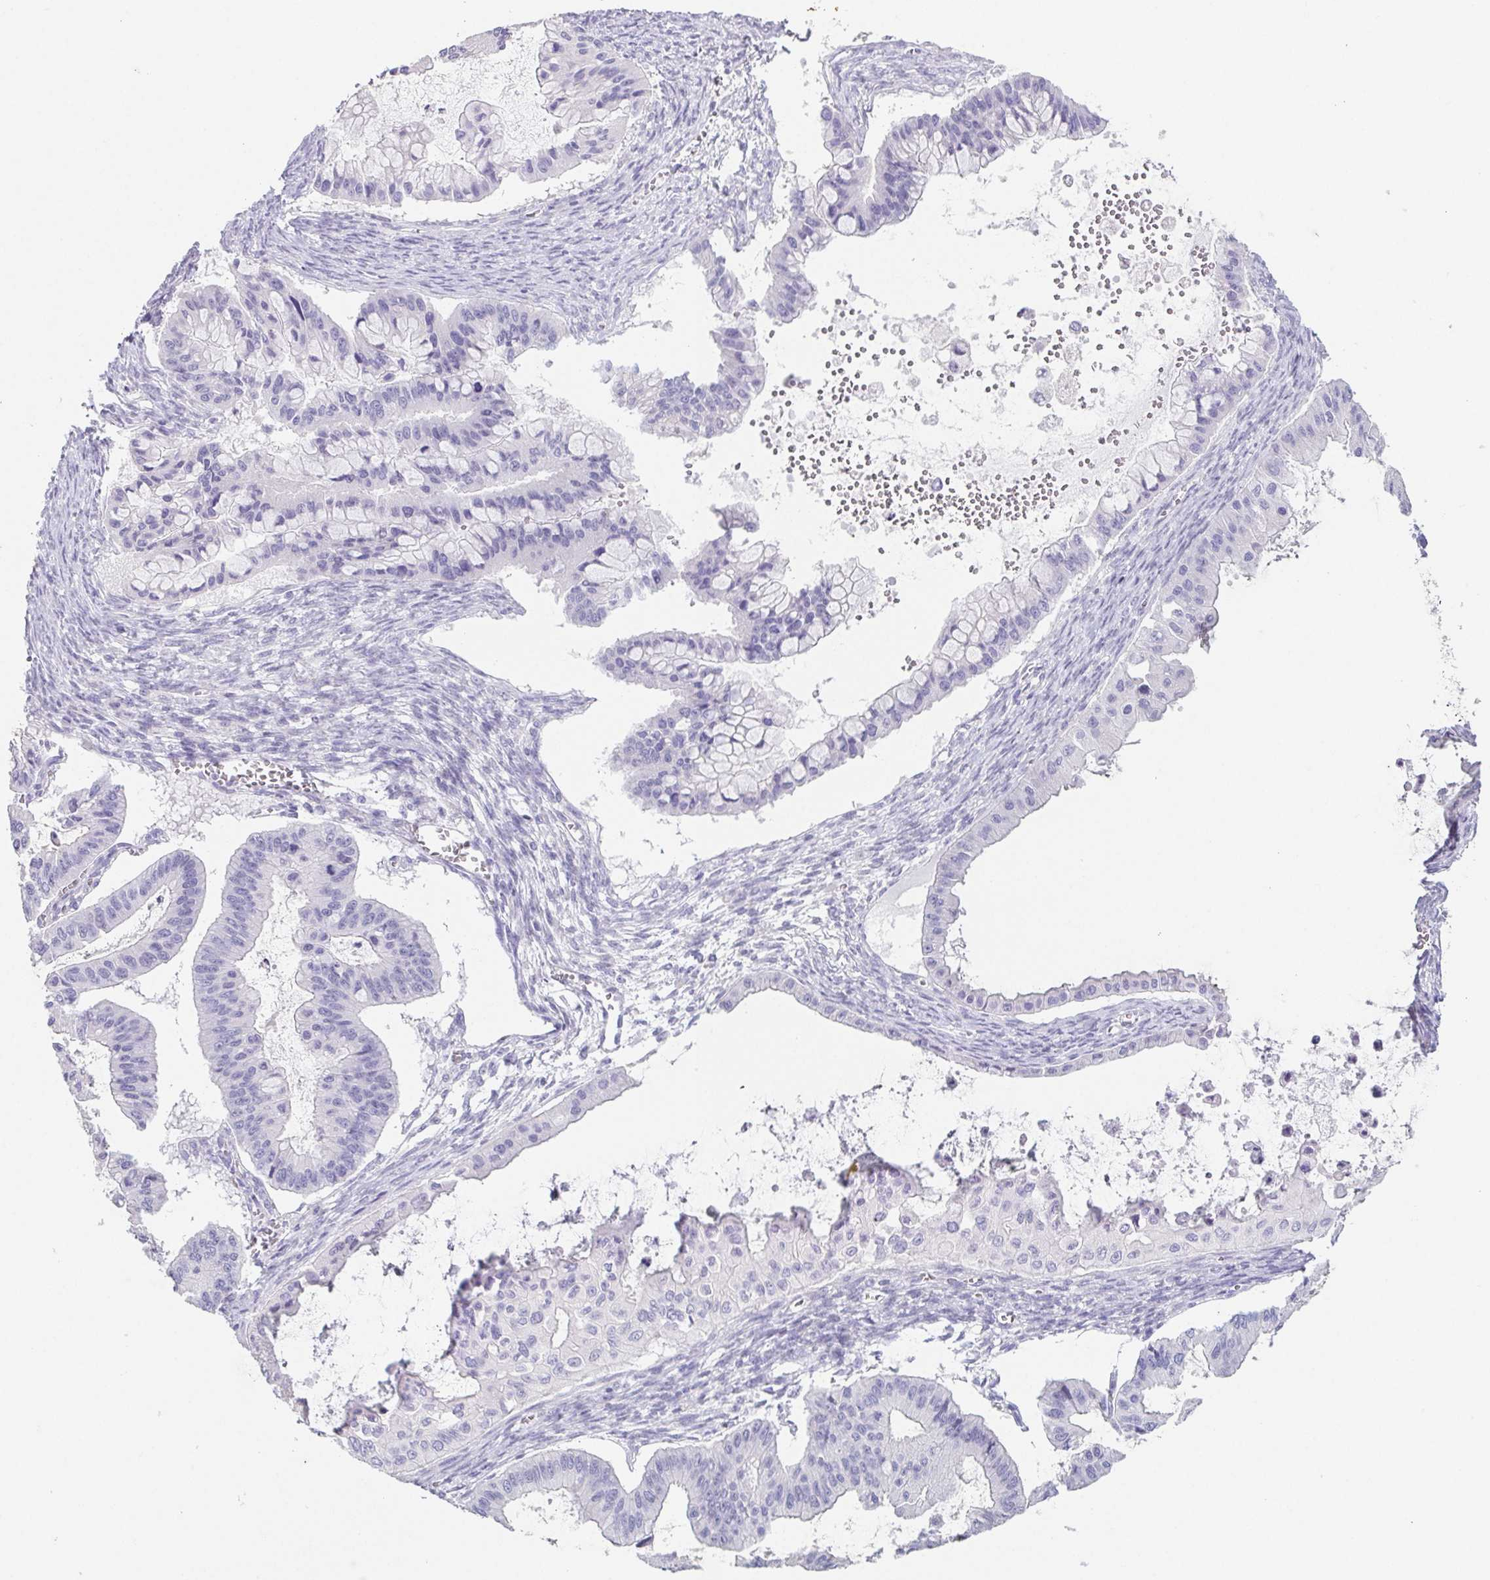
{"staining": {"intensity": "negative", "quantity": "none", "location": "none"}, "tissue": "ovarian cancer", "cell_type": "Tumor cells", "image_type": "cancer", "snomed": [{"axis": "morphology", "description": "Cystadenocarcinoma, mucinous, NOS"}, {"axis": "topography", "description": "Ovary"}], "caption": "This is a micrograph of immunohistochemistry staining of ovarian cancer (mucinous cystadenocarcinoma), which shows no staining in tumor cells.", "gene": "HDGFL1", "patient": {"sex": "female", "age": 72}}